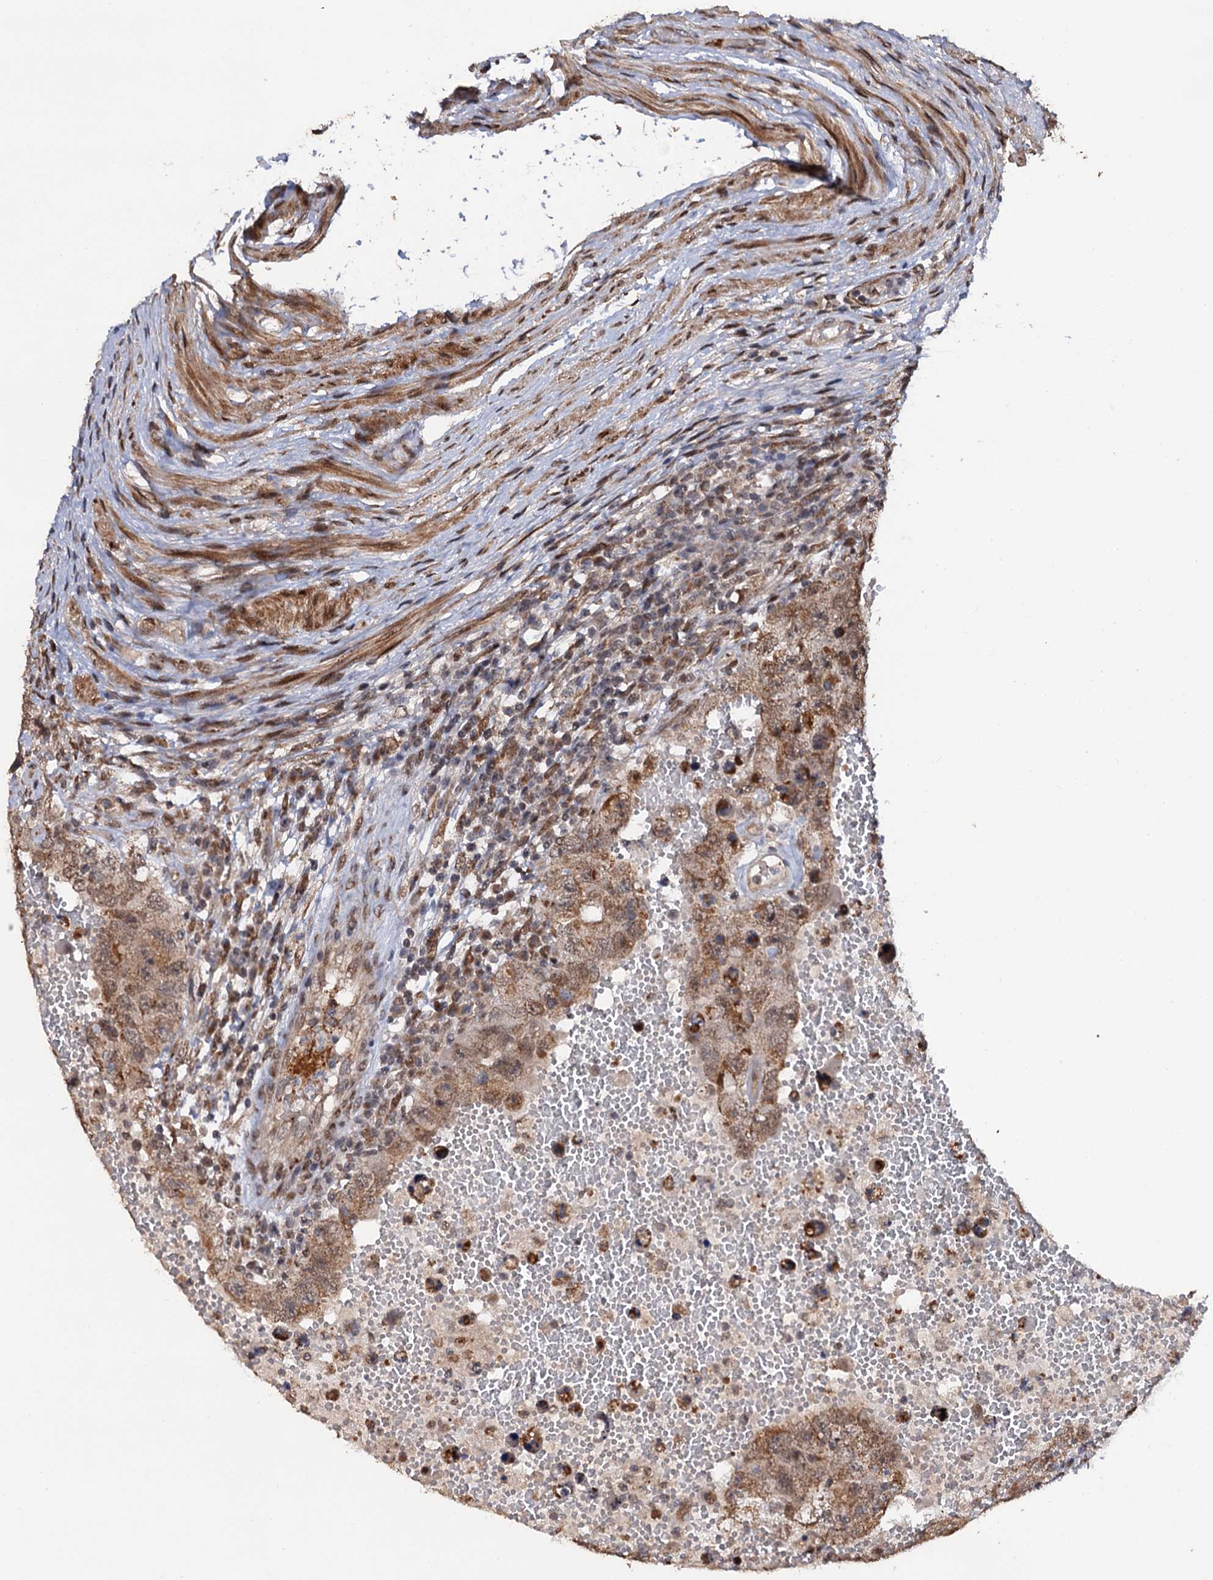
{"staining": {"intensity": "moderate", "quantity": ">75%", "location": "cytoplasmic/membranous"}, "tissue": "testis cancer", "cell_type": "Tumor cells", "image_type": "cancer", "snomed": [{"axis": "morphology", "description": "Carcinoma, Embryonal, NOS"}, {"axis": "topography", "description": "Testis"}], "caption": "IHC (DAB) staining of human testis embryonal carcinoma displays moderate cytoplasmic/membranous protein expression in approximately >75% of tumor cells.", "gene": "LRRC63", "patient": {"sex": "male", "age": 26}}